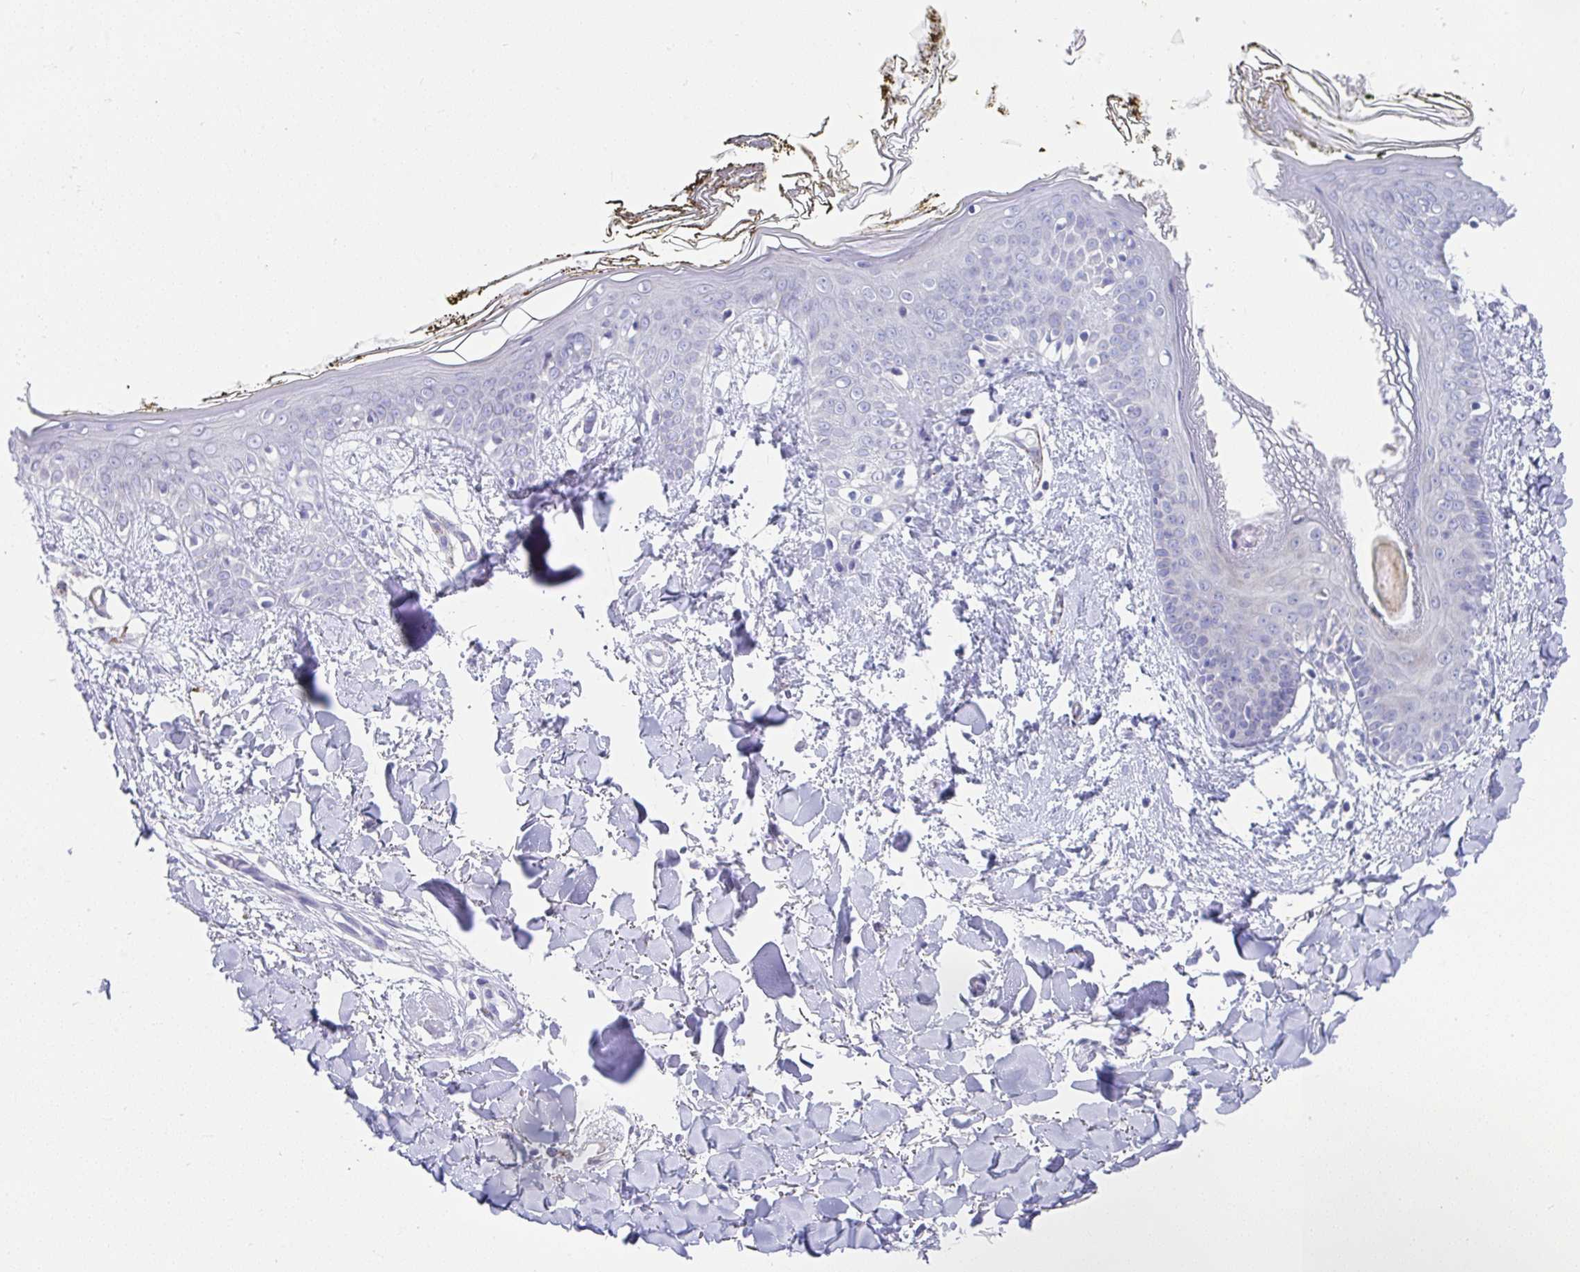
{"staining": {"intensity": "negative", "quantity": "none", "location": "none"}, "tissue": "skin", "cell_type": "Fibroblasts", "image_type": "normal", "snomed": [{"axis": "morphology", "description": "Normal tissue, NOS"}, {"axis": "topography", "description": "Skin"}], "caption": "Fibroblasts are negative for brown protein staining in unremarkable skin. (Brightfield microscopy of DAB (3,3'-diaminobenzidine) IHC at high magnification).", "gene": "CCSAP", "patient": {"sex": "female", "age": 34}}